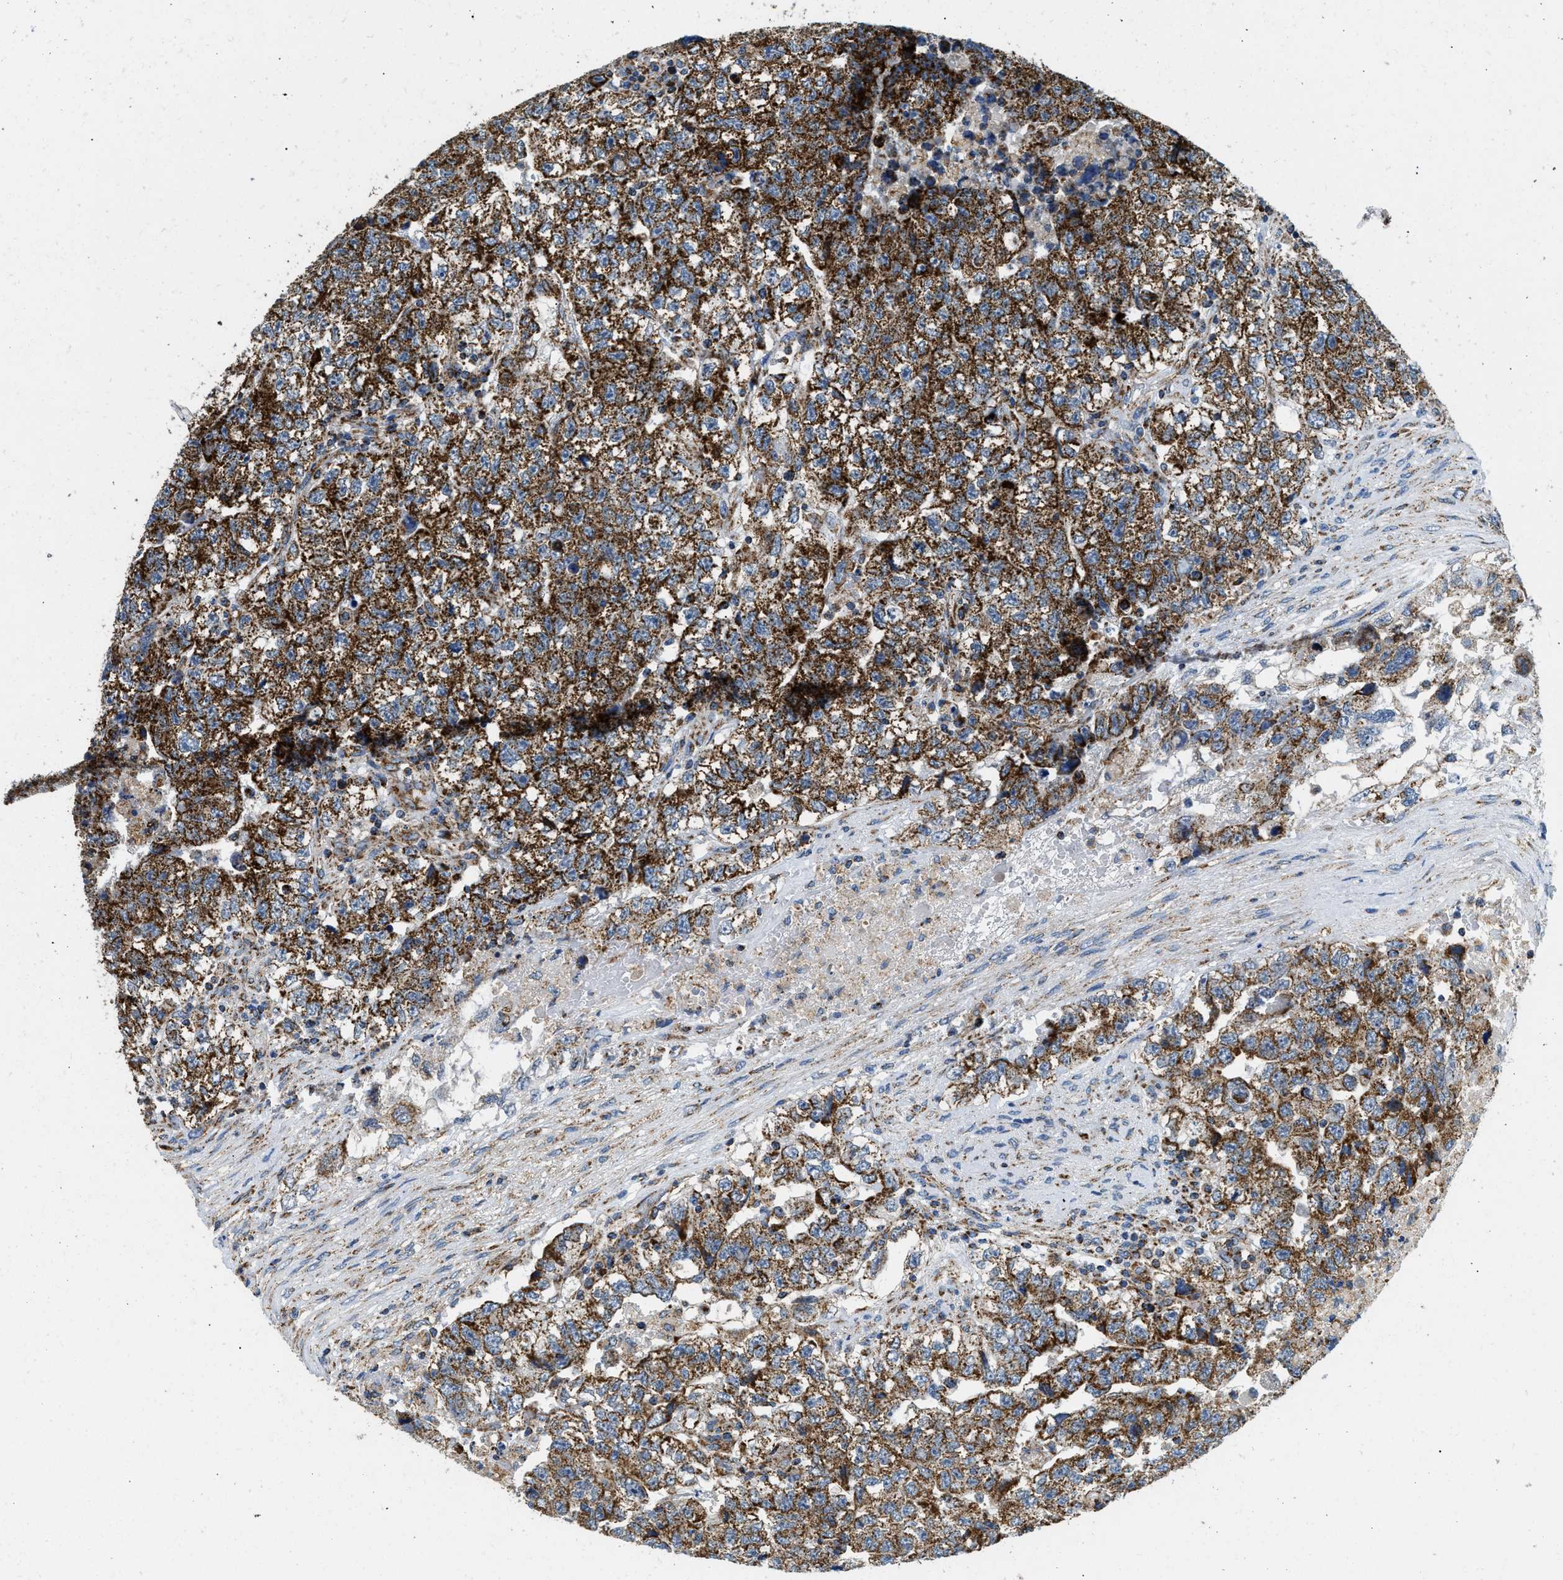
{"staining": {"intensity": "strong", "quantity": ">75%", "location": "cytoplasmic/membranous"}, "tissue": "testis cancer", "cell_type": "Tumor cells", "image_type": "cancer", "snomed": [{"axis": "morphology", "description": "Carcinoma, Embryonal, NOS"}, {"axis": "topography", "description": "Testis"}], "caption": "A high-resolution photomicrograph shows immunohistochemistry staining of testis embryonal carcinoma, which shows strong cytoplasmic/membranous expression in about >75% of tumor cells.", "gene": "STK33", "patient": {"sex": "male", "age": 36}}